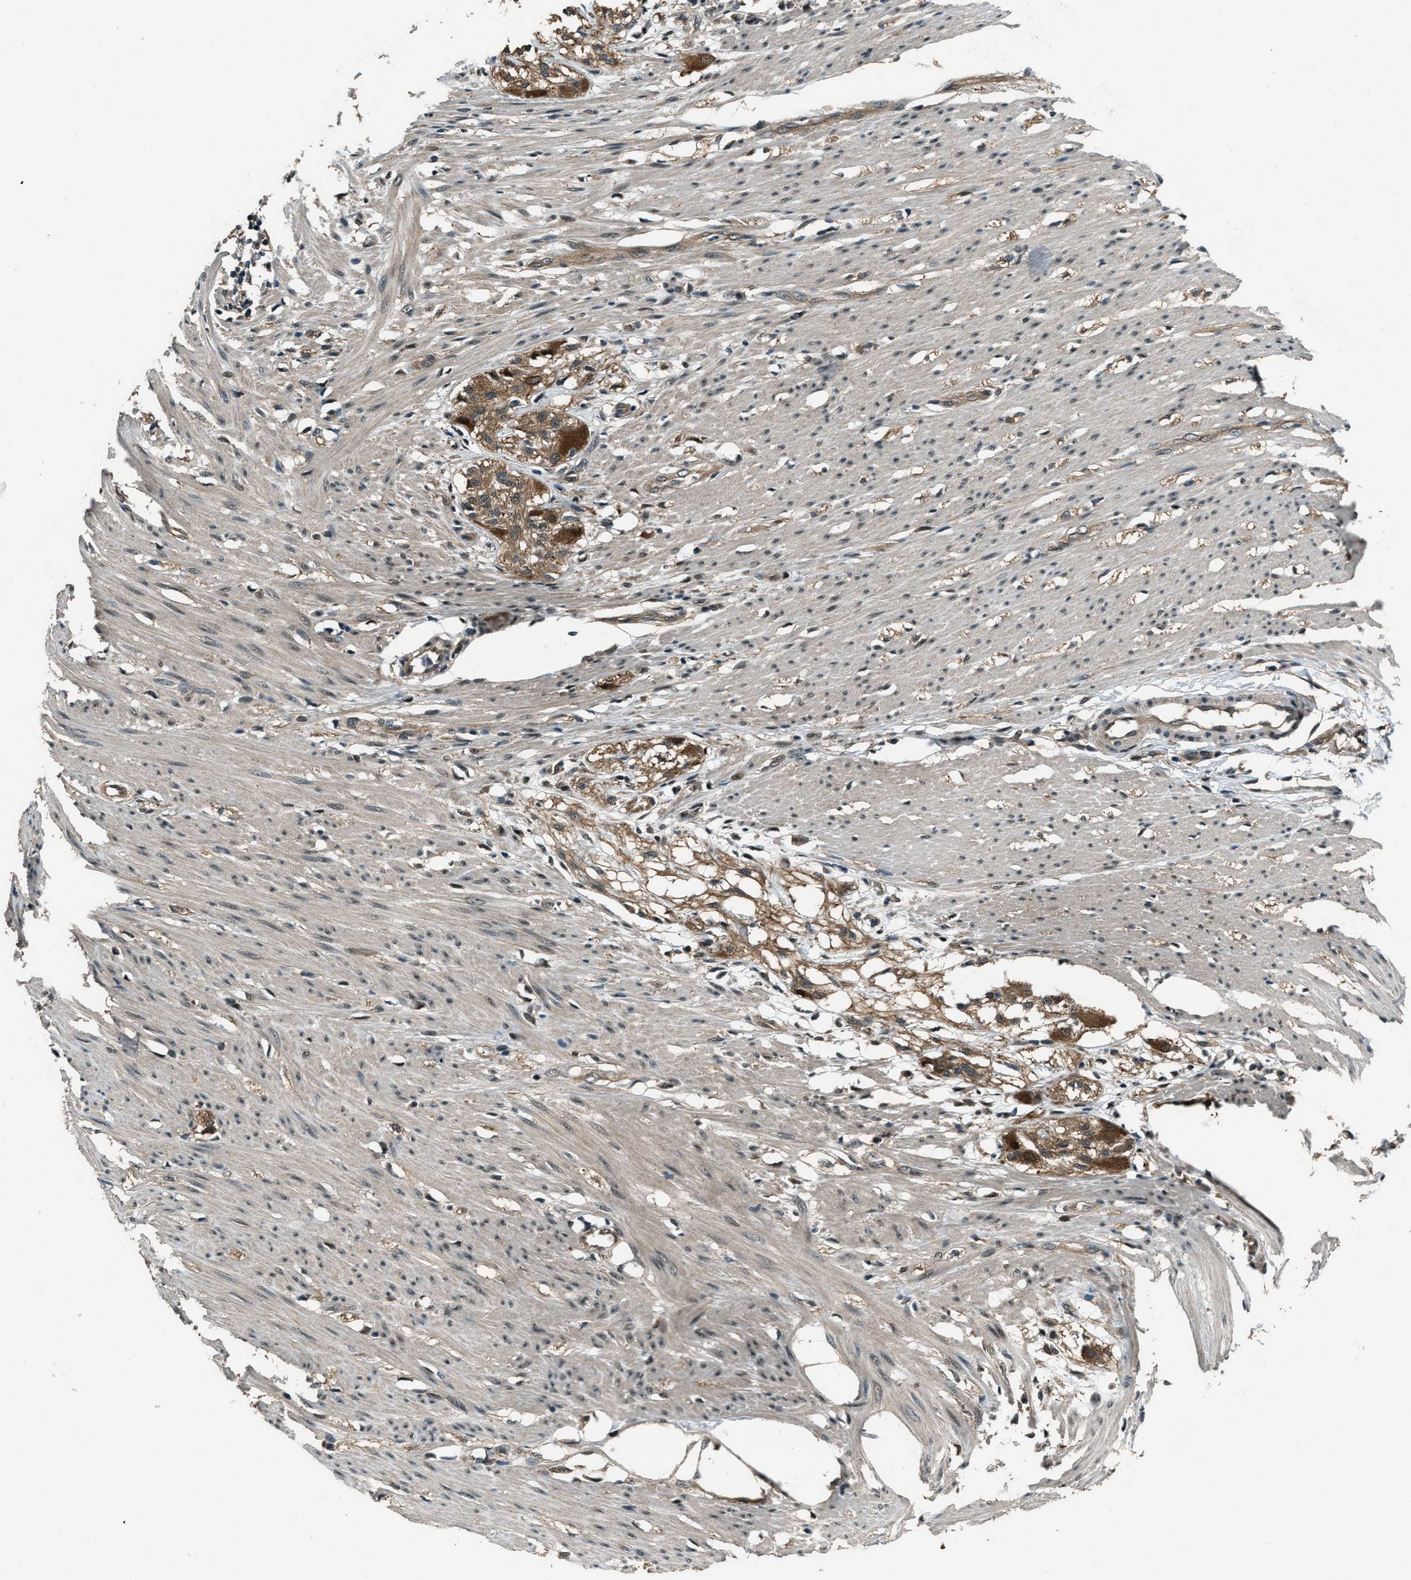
{"staining": {"intensity": "weak", "quantity": ">75%", "location": "cytoplasmic/membranous"}, "tissue": "smooth muscle", "cell_type": "Smooth muscle cells", "image_type": "normal", "snomed": [{"axis": "morphology", "description": "Normal tissue, NOS"}, {"axis": "morphology", "description": "Adenocarcinoma, NOS"}, {"axis": "topography", "description": "Smooth muscle"}, {"axis": "topography", "description": "Colon"}], "caption": "High-magnification brightfield microscopy of normal smooth muscle stained with DAB (3,3'-diaminobenzidine) (brown) and counterstained with hematoxylin (blue). smooth muscle cells exhibit weak cytoplasmic/membranous positivity is present in approximately>75% of cells. (DAB (3,3'-diaminobenzidine) = brown stain, brightfield microscopy at high magnification).", "gene": "NUDCD3", "patient": {"sex": "male", "age": 14}}